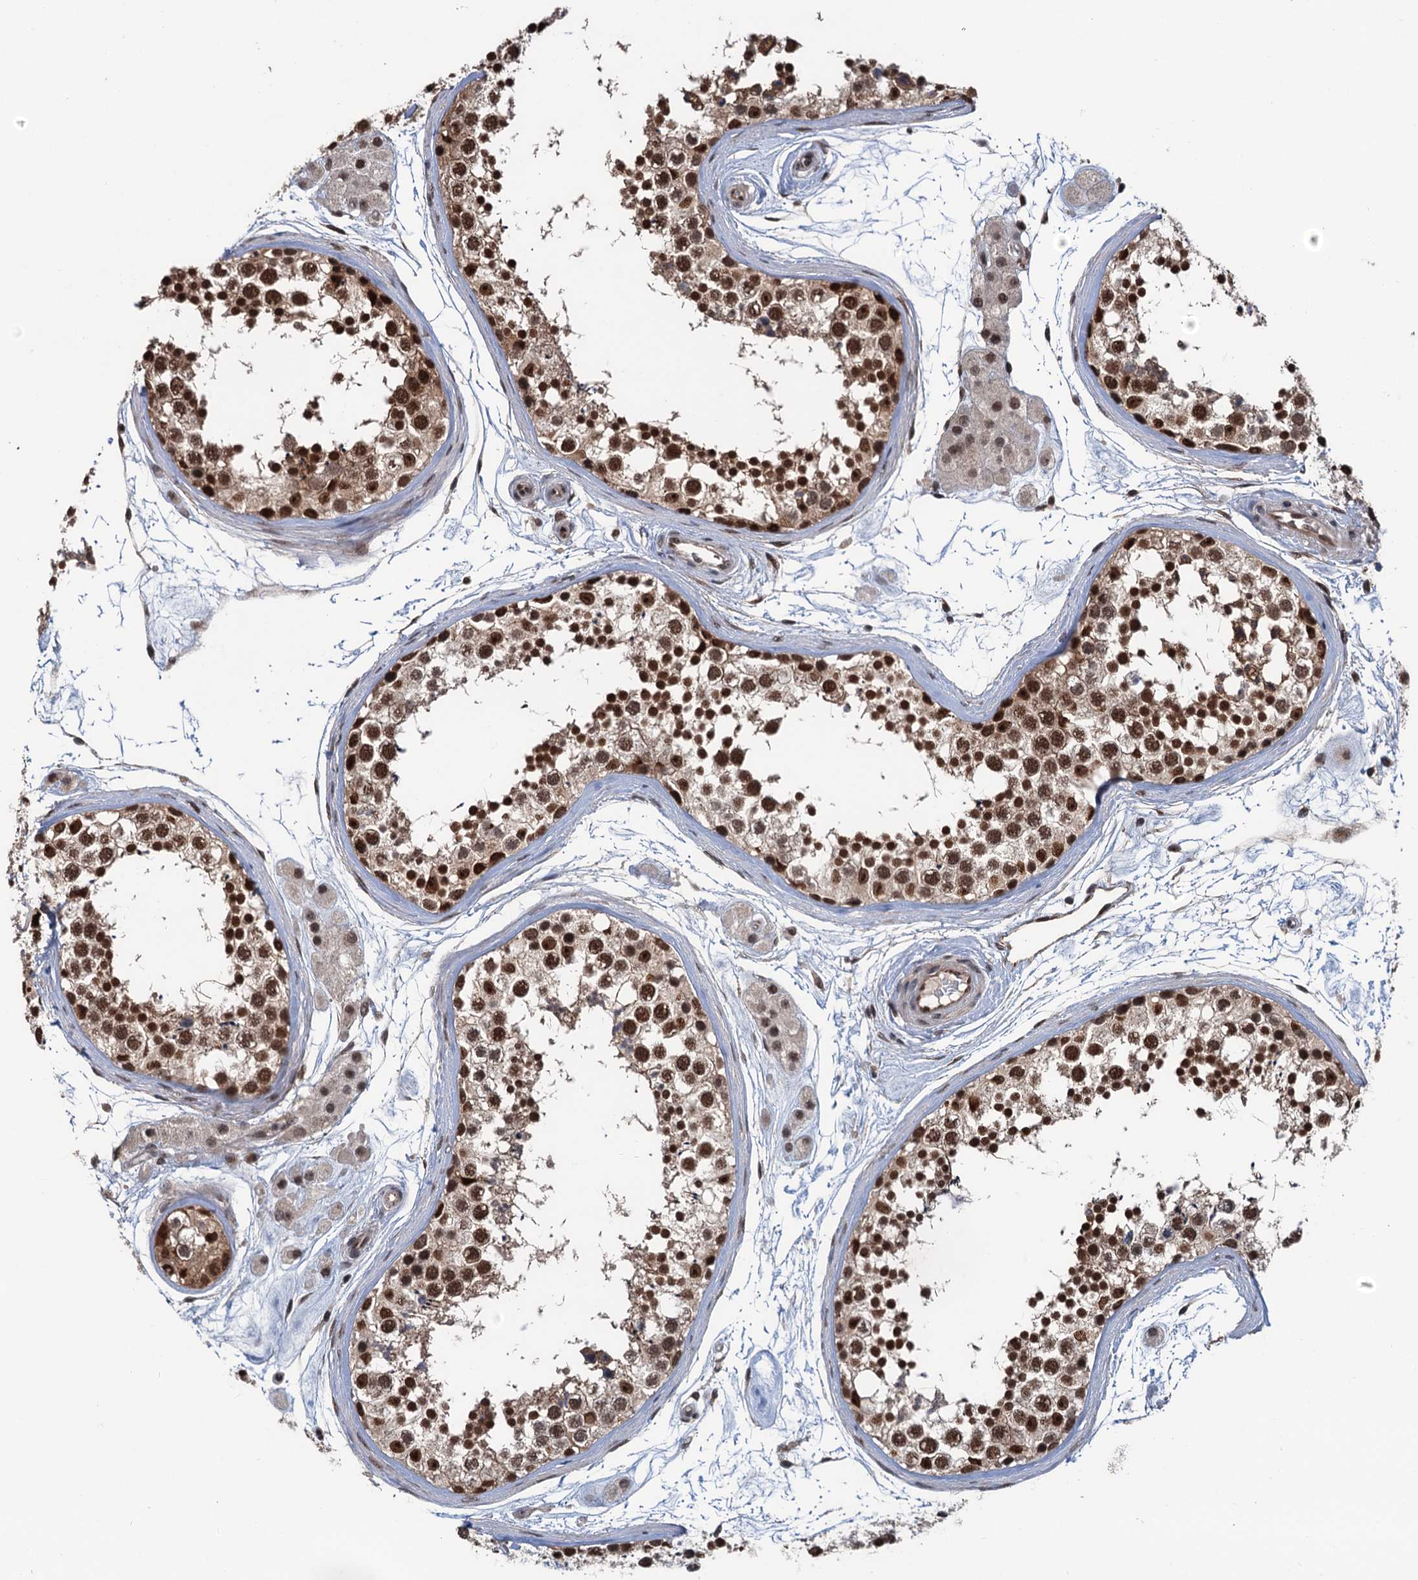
{"staining": {"intensity": "strong", "quantity": ">75%", "location": "nuclear"}, "tissue": "testis", "cell_type": "Cells in seminiferous ducts", "image_type": "normal", "snomed": [{"axis": "morphology", "description": "Normal tissue, NOS"}, {"axis": "topography", "description": "Testis"}], "caption": "Testis stained with a brown dye reveals strong nuclear positive staining in about >75% of cells in seminiferous ducts.", "gene": "RASSF4", "patient": {"sex": "male", "age": 56}}